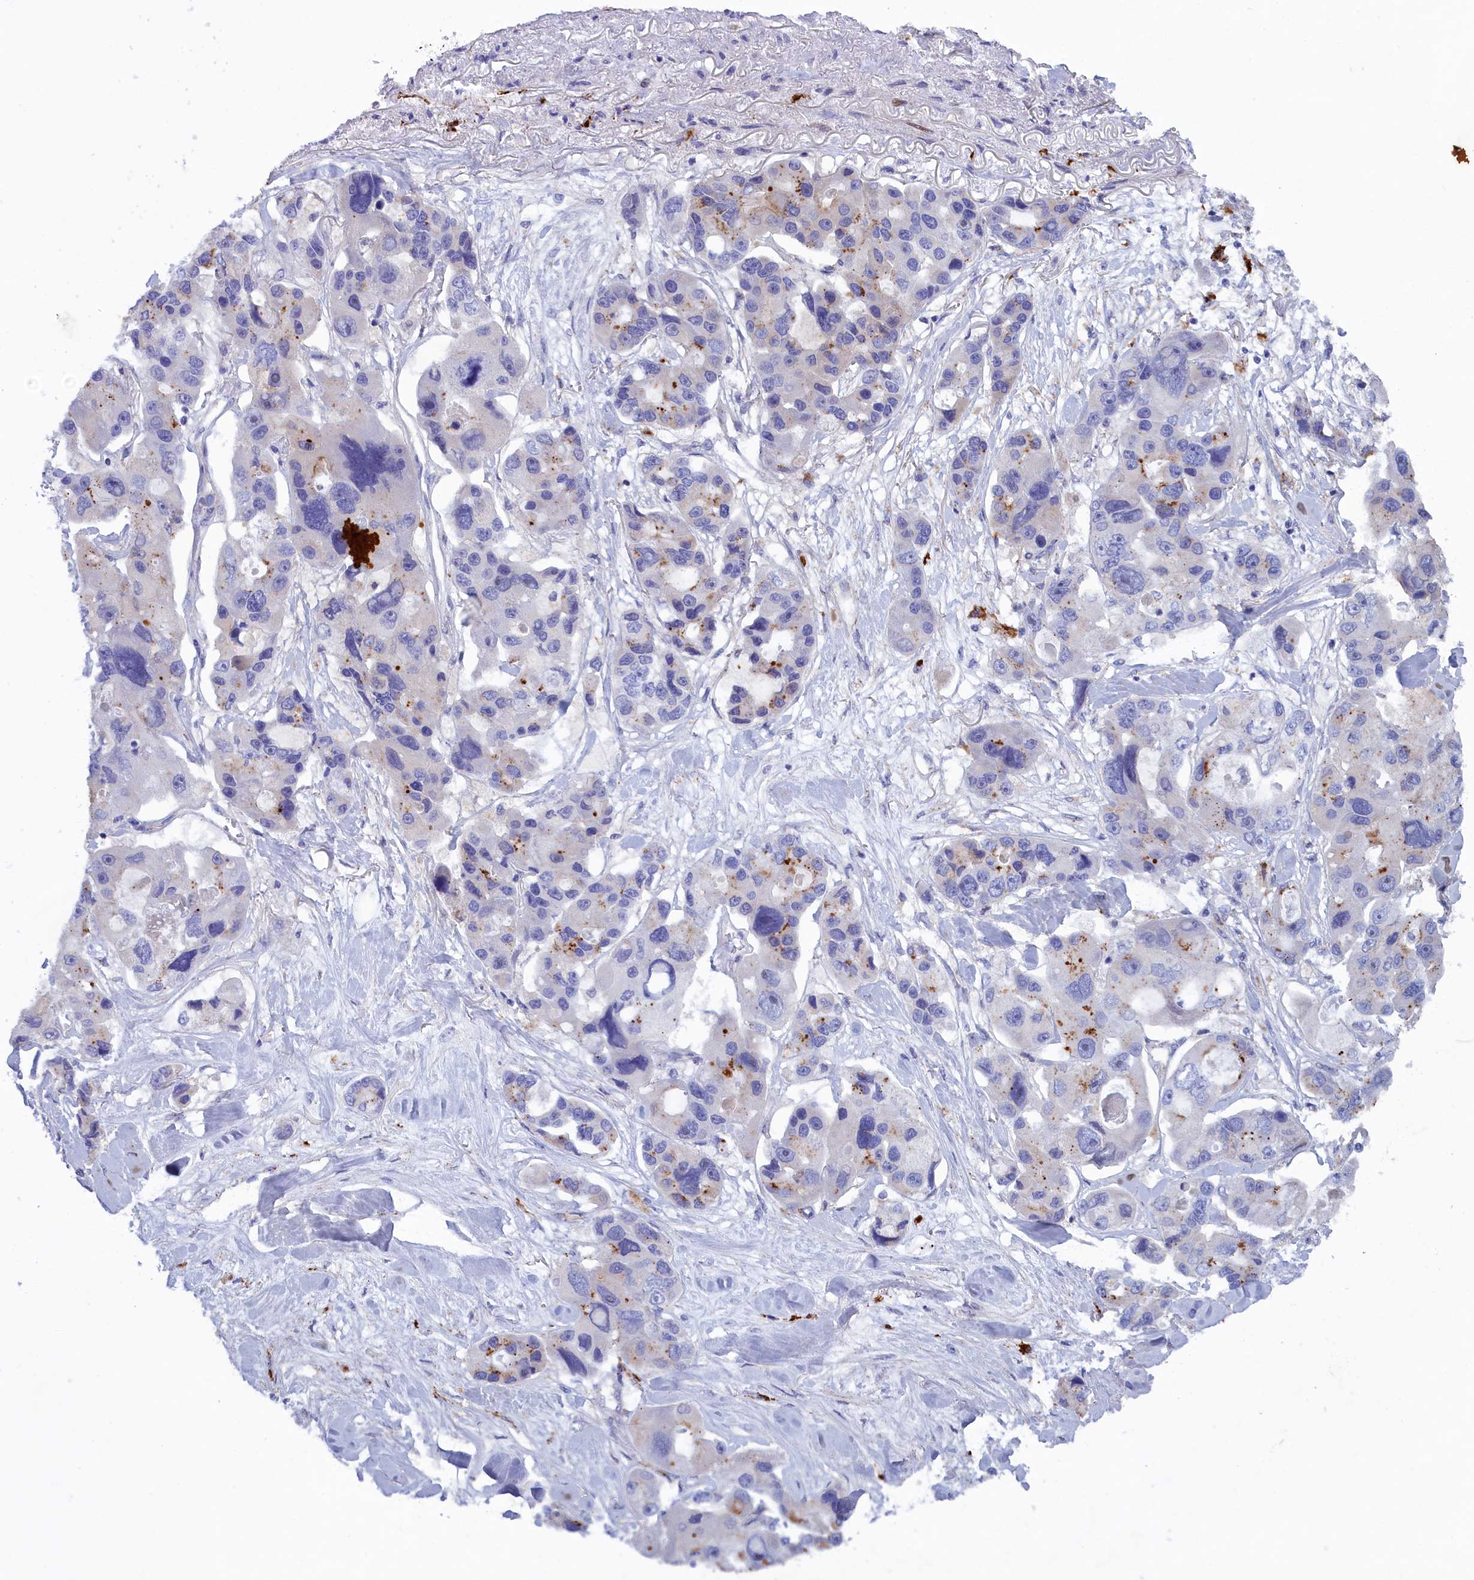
{"staining": {"intensity": "moderate", "quantity": "<25%", "location": "cytoplasmic/membranous"}, "tissue": "lung cancer", "cell_type": "Tumor cells", "image_type": "cancer", "snomed": [{"axis": "morphology", "description": "Adenocarcinoma, NOS"}, {"axis": "topography", "description": "Lung"}], "caption": "Immunohistochemistry (IHC) (DAB) staining of human lung adenocarcinoma shows moderate cytoplasmic/membranous protein staining in about <25% of tumor cells. The protein of interest is shown in brown color, while the nuclei are stained blue.", "gene": "WDR6", "patient": {"sex": "female", "age": 54}}